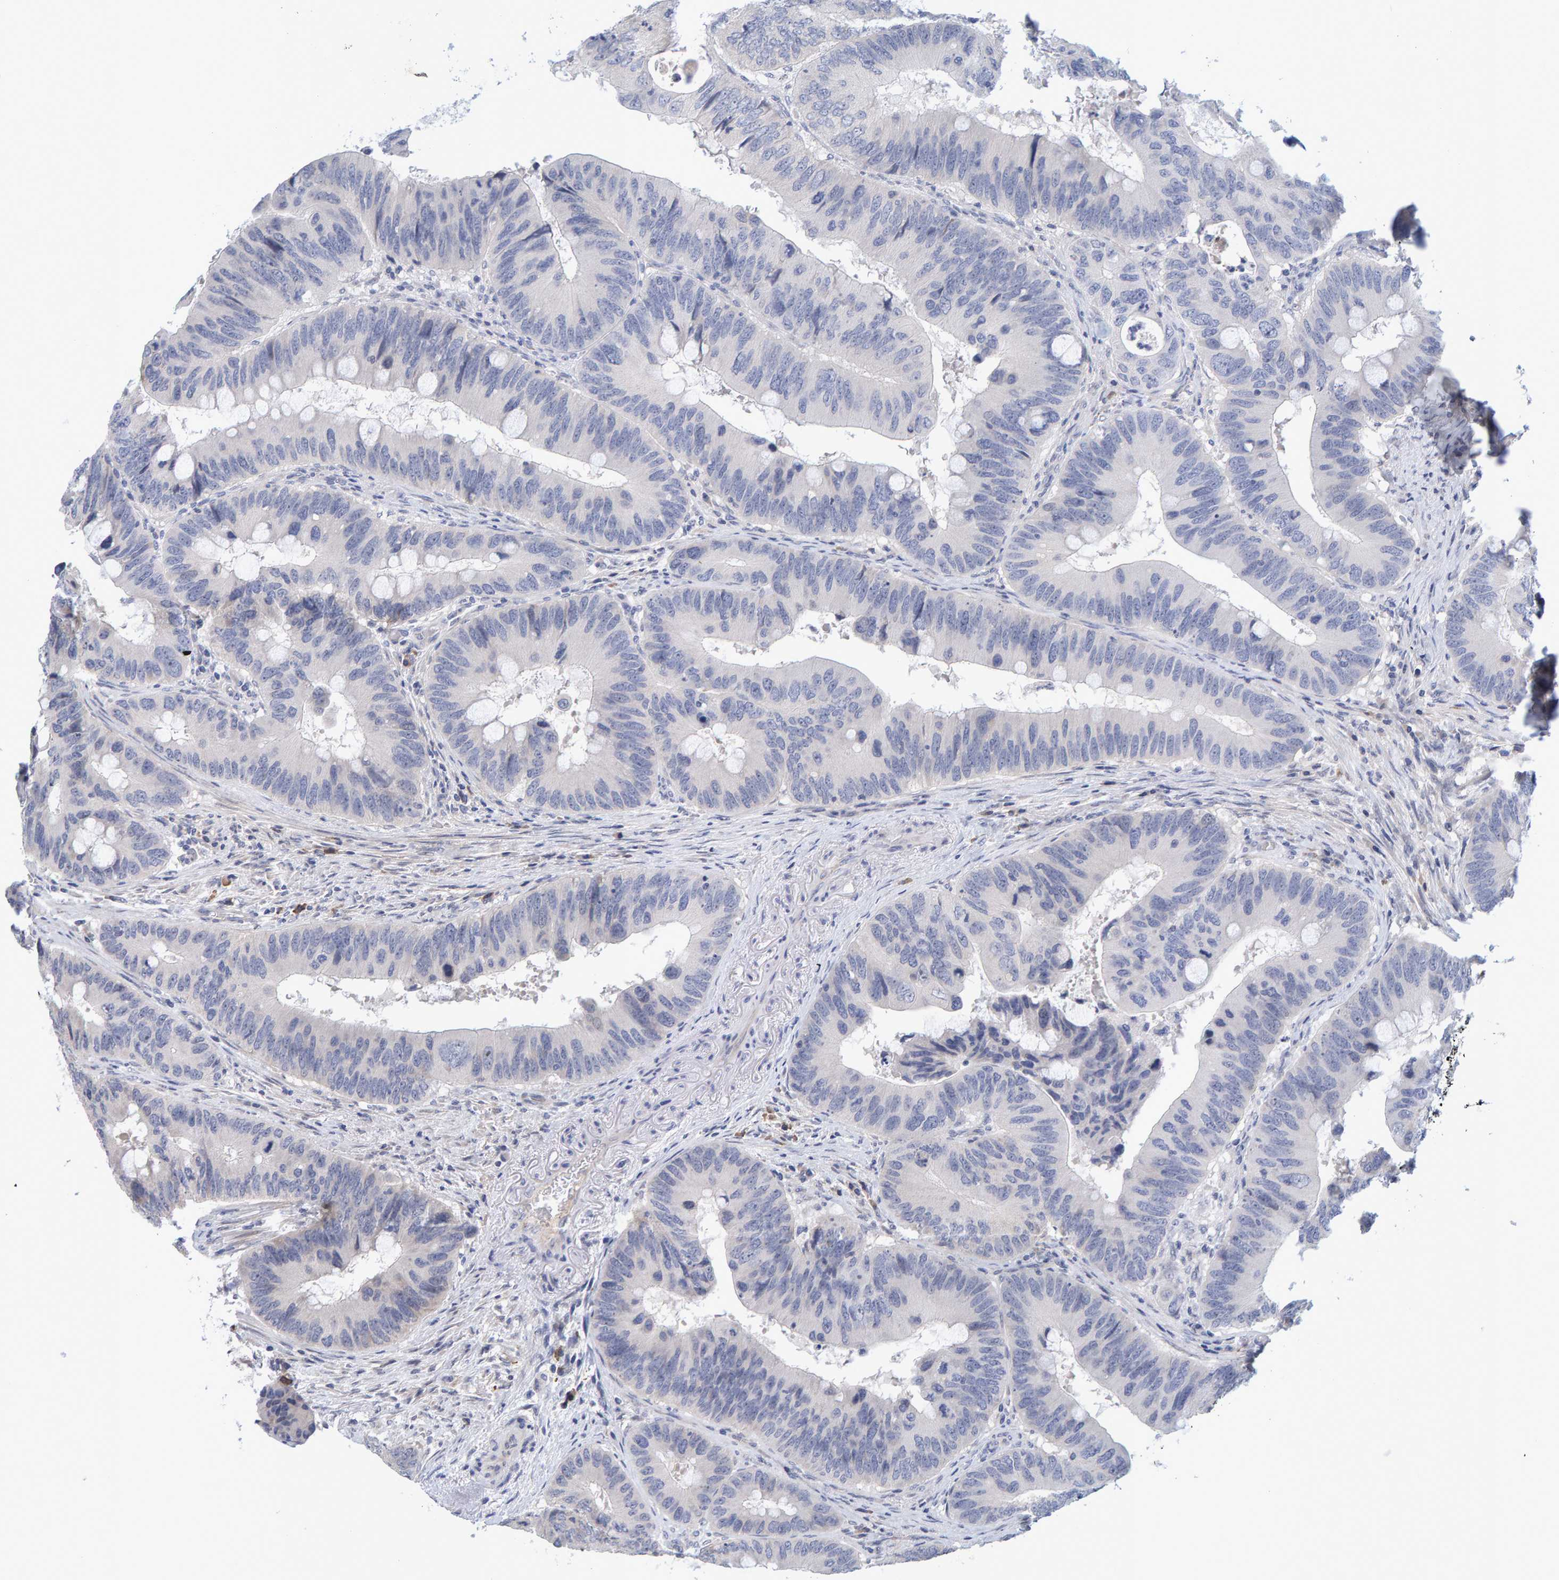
{"staining": {"intensity": "negative", "quantity": "none", "location": "none"}, "tissue": "colorectal cancer", "cell_type": "Tumor cells", "image_type": "cancer", "snomed": [{"axis": "morphology", "description": "Adenocarcinoma, NOS"}, {"axis": "topography", "description": "Colon"}], "caption": "High power microscopy micrograph of an immunohistochemistry (IHC) image of colorectal cancer (adenocarcinoma), revealing no significant staining in tumor cells.", "gene": "ZNF77", "patient": {"sex": "male", "age": 71}}